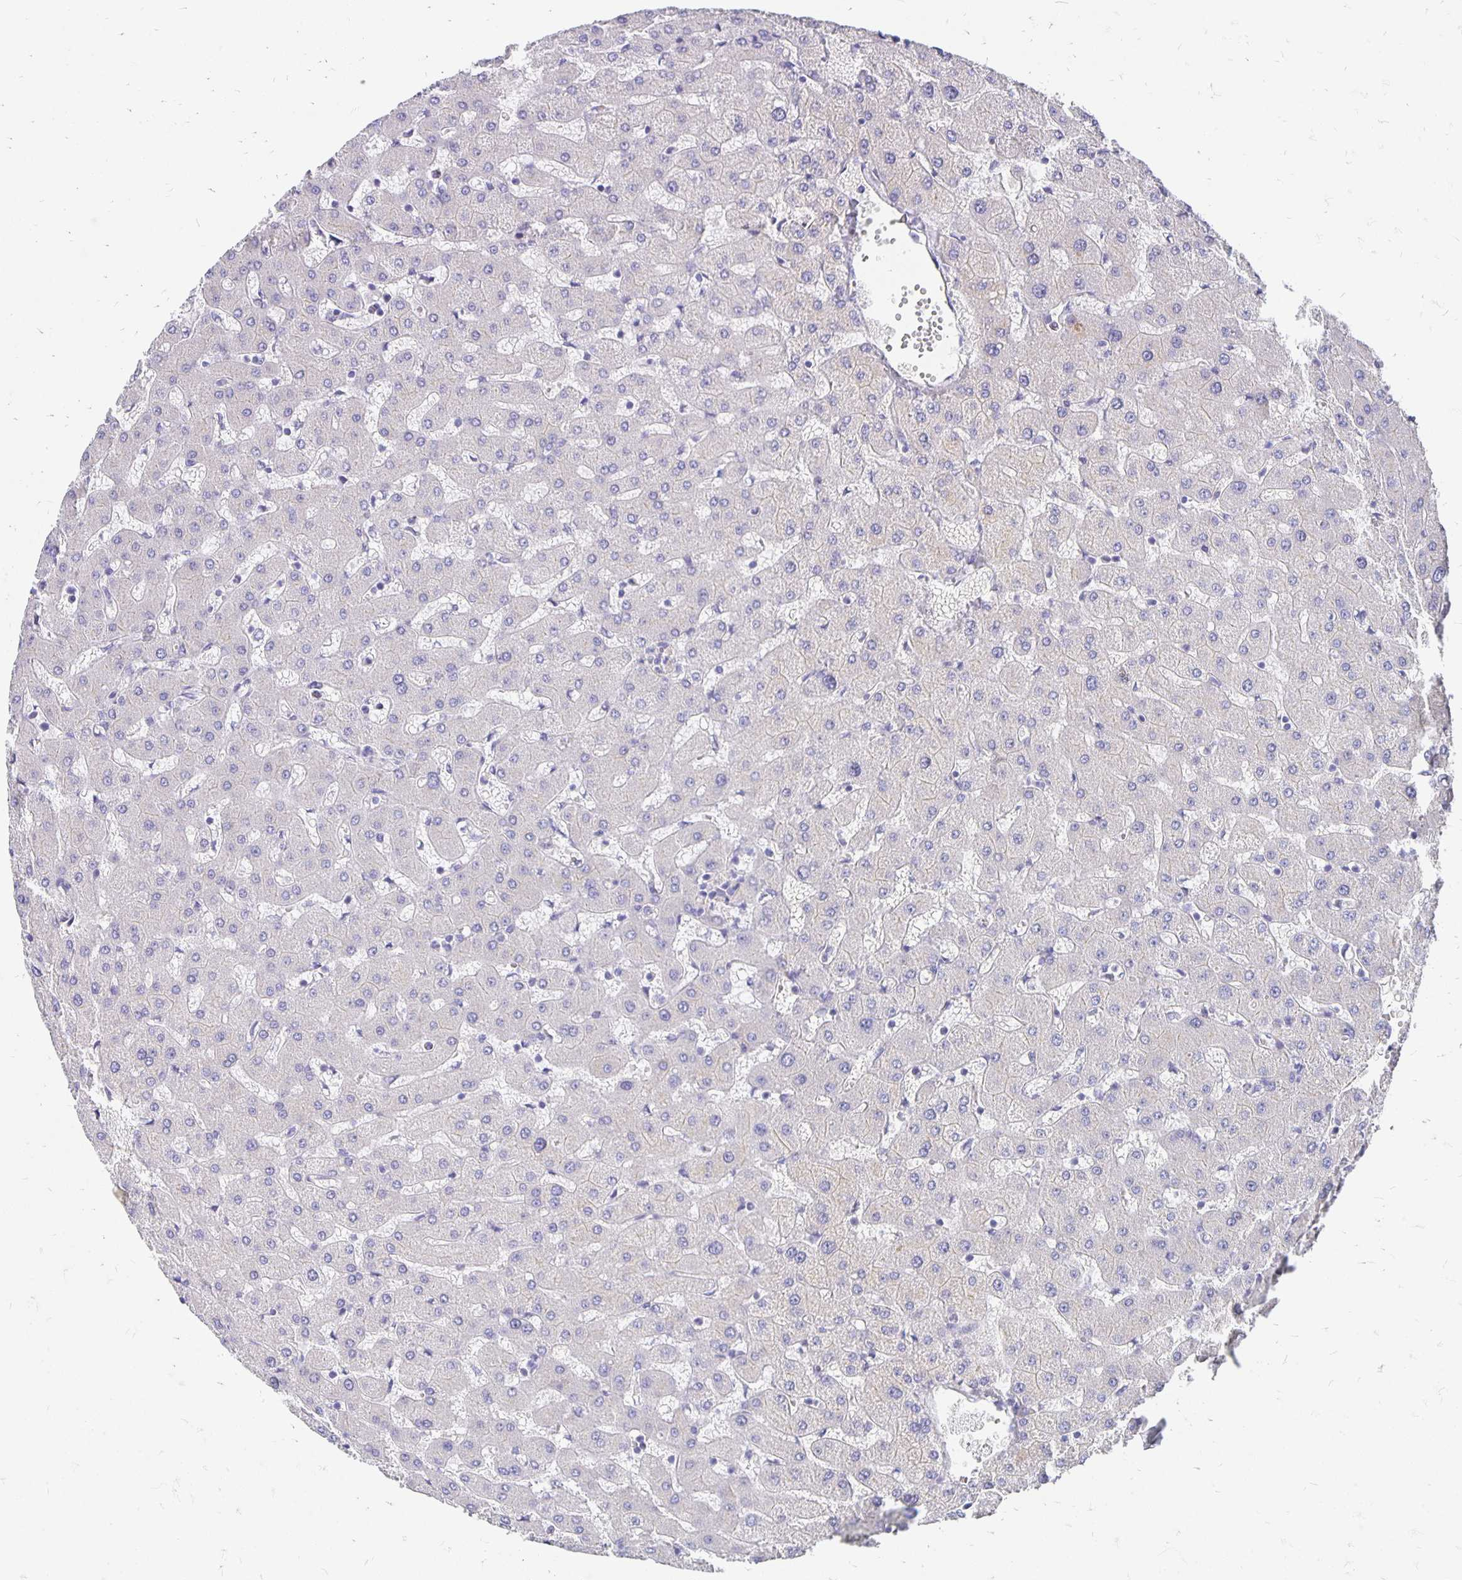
{"staining": {"intensity": "negative", "quantity": "none", "location": "none"}, "tissue": "liver", "cell_type": "Cholangiocytes", "image_type": "normal", "snomed": [{"axis": "morphology", "description": "Normal tissue, NOS"}, {"axis": "topography", "description": "Liver"}], "caption": "Immunohistochemistry of benign human liver shows no staining in cholangiocytes. (DAB immunohistochemistry (IHC) visualized using brightfield microscopy, high magnification).", "gene": "APOB", "patient": {"sex": "female", "age": 63}}